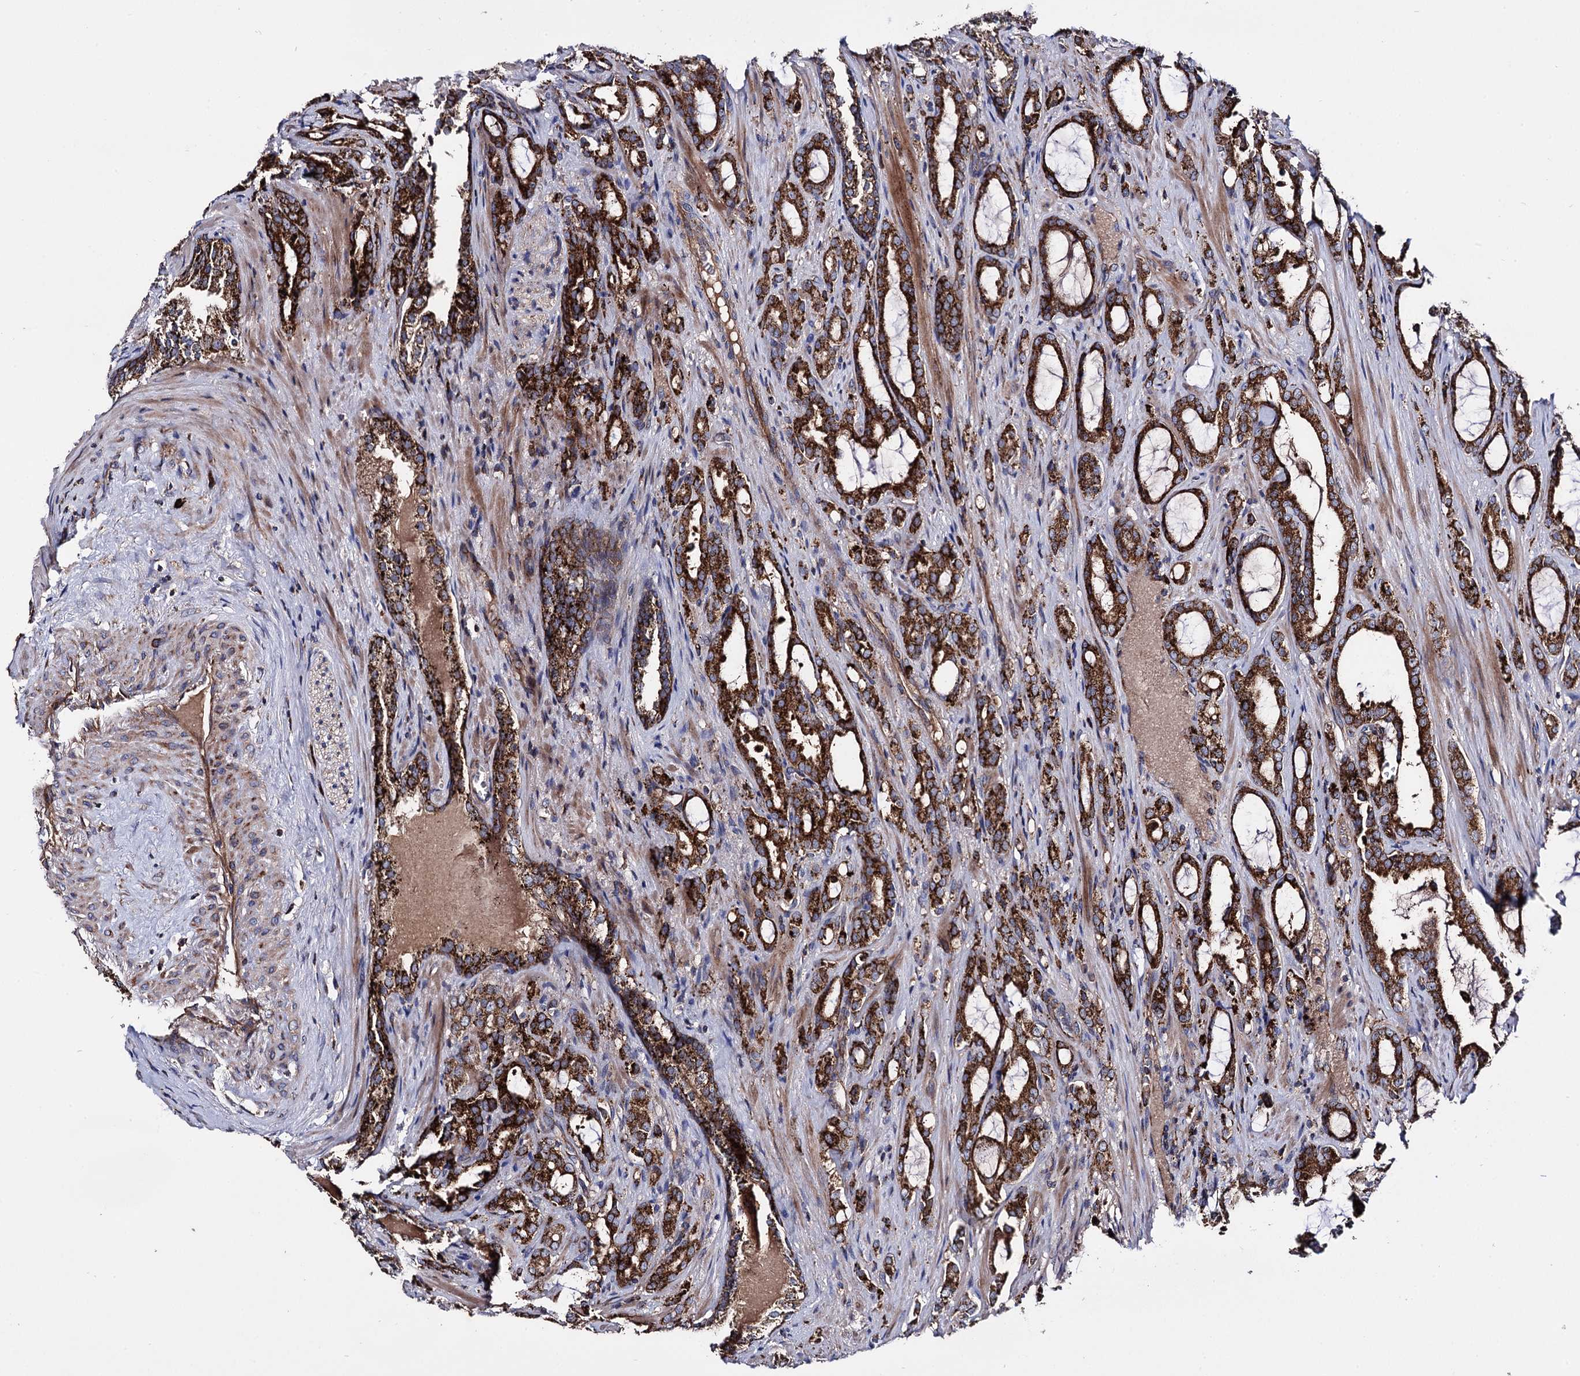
{"staining": {"intensity": "strong", "quantity": ">75%", "location": "cytoplasmic/membranous"}, "tissue": "prostate cancer", "cell_type": "Tumor cells", "image_type": "cancer", "snomed": [{"axis": "morphology", "description": "Adenocarcinoma, High grade"}, {"axis": "topography", "description": "Prostate"}], "caption": "Immunohistochemistry (DAB (3,3'-diaminobenzidine)) staining of prostate cancer (adenocarcinoma (high-grade)) displays strong cytoplasmic/membranous protein staining in about >75% of tumor cells.", "gene": "IQCH", "patient": {"sex": "male", "age": 72}}